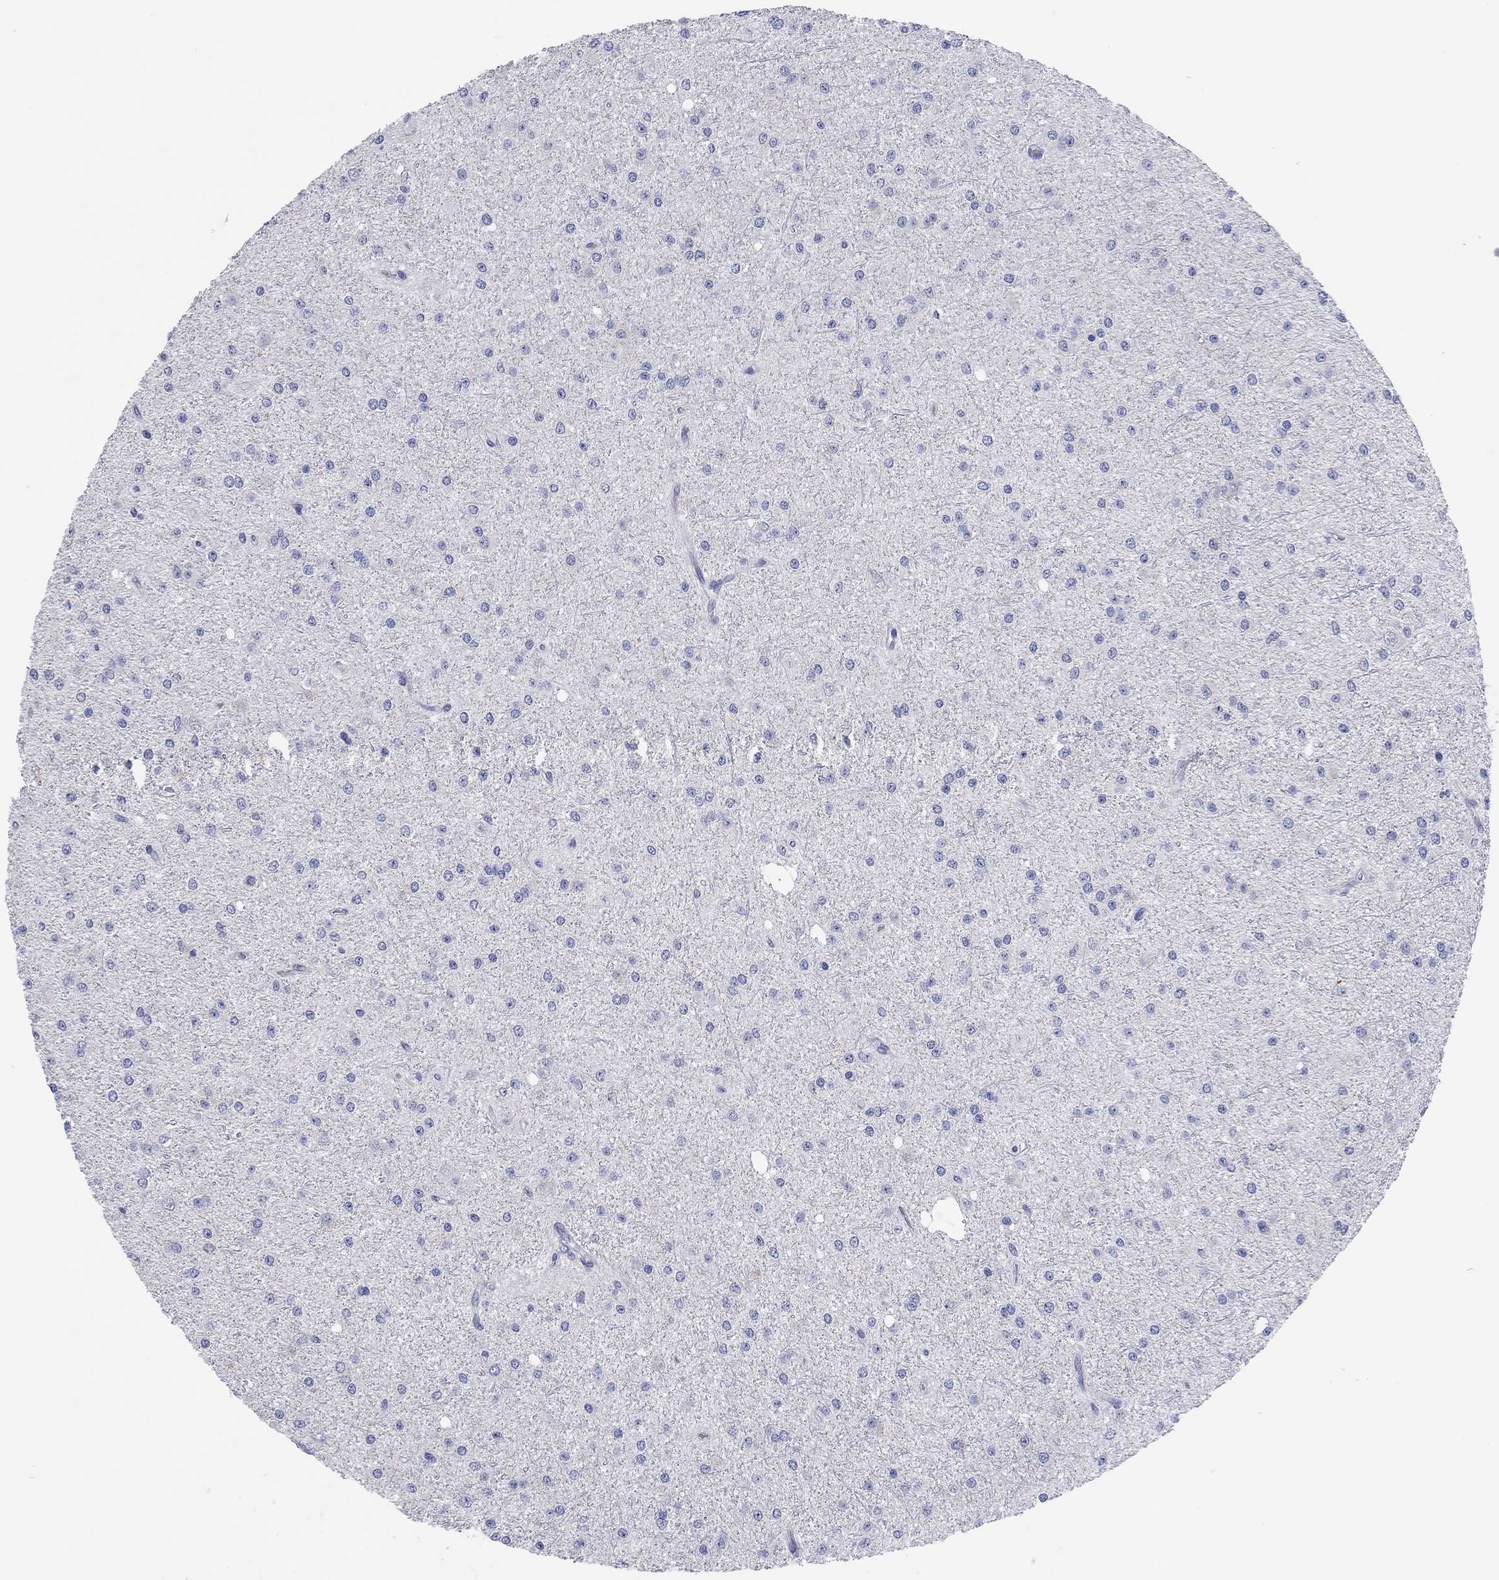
{"staining": {"intensity": "negative", "quantity": "none", "location": "none"}, "tissue": "glioma", "cell_type": "Tumor cells", "image_type": "cancer", "snomed": [{"axis": "morphology", "description": "Glioma, malignant, Low grade"}, {"axis": "topography", "description": "Brain"}], "caption": "IHC micrograph of human malignant glioma (low-grade) stained for a protein (brown), which reveals no positivity in tumor cells.", "gene": "TMEM221", "patient": {"sex": "male", "age": 27}}